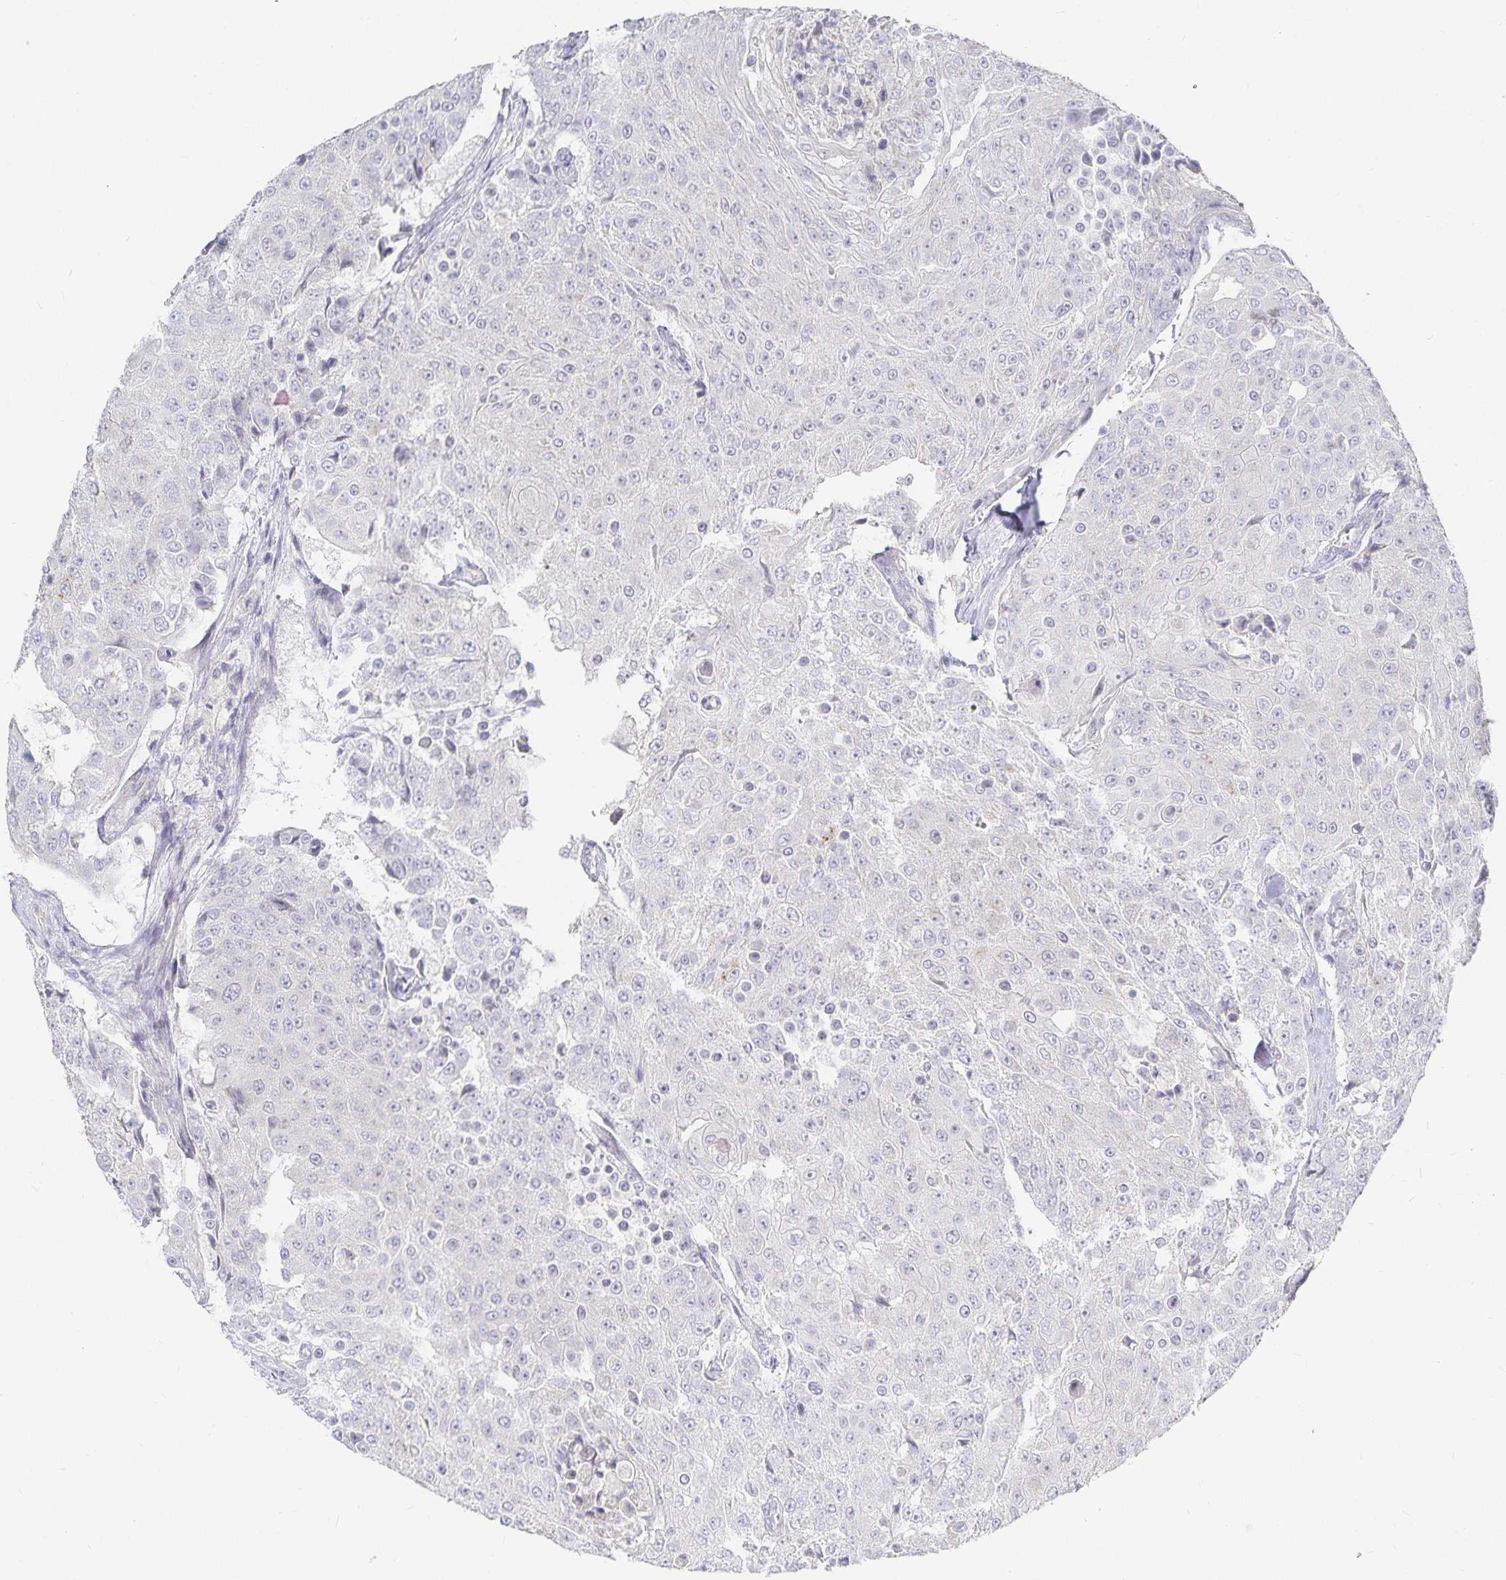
{"staining": {"intensity": "negative", "quantity": "none", "location": "none"}, "tissue": "urothelial cancer", "cell_type": "Tumor cells", "image_type": "cancer", "snomed": [{"axis": "morphology", "description": "Urothelial carcinoma, High grade"}, {"axis": "topography", "description": "Urinary bladder"}], "caption": "High power microscopy photomicrograph of an immunohistochemistry (IHC) photomicrograph of urothelial cancer, revealing no significant staining in tumor cells.", "gene": "DNAH9", "patient": {"sex": "female", "age": 63}}